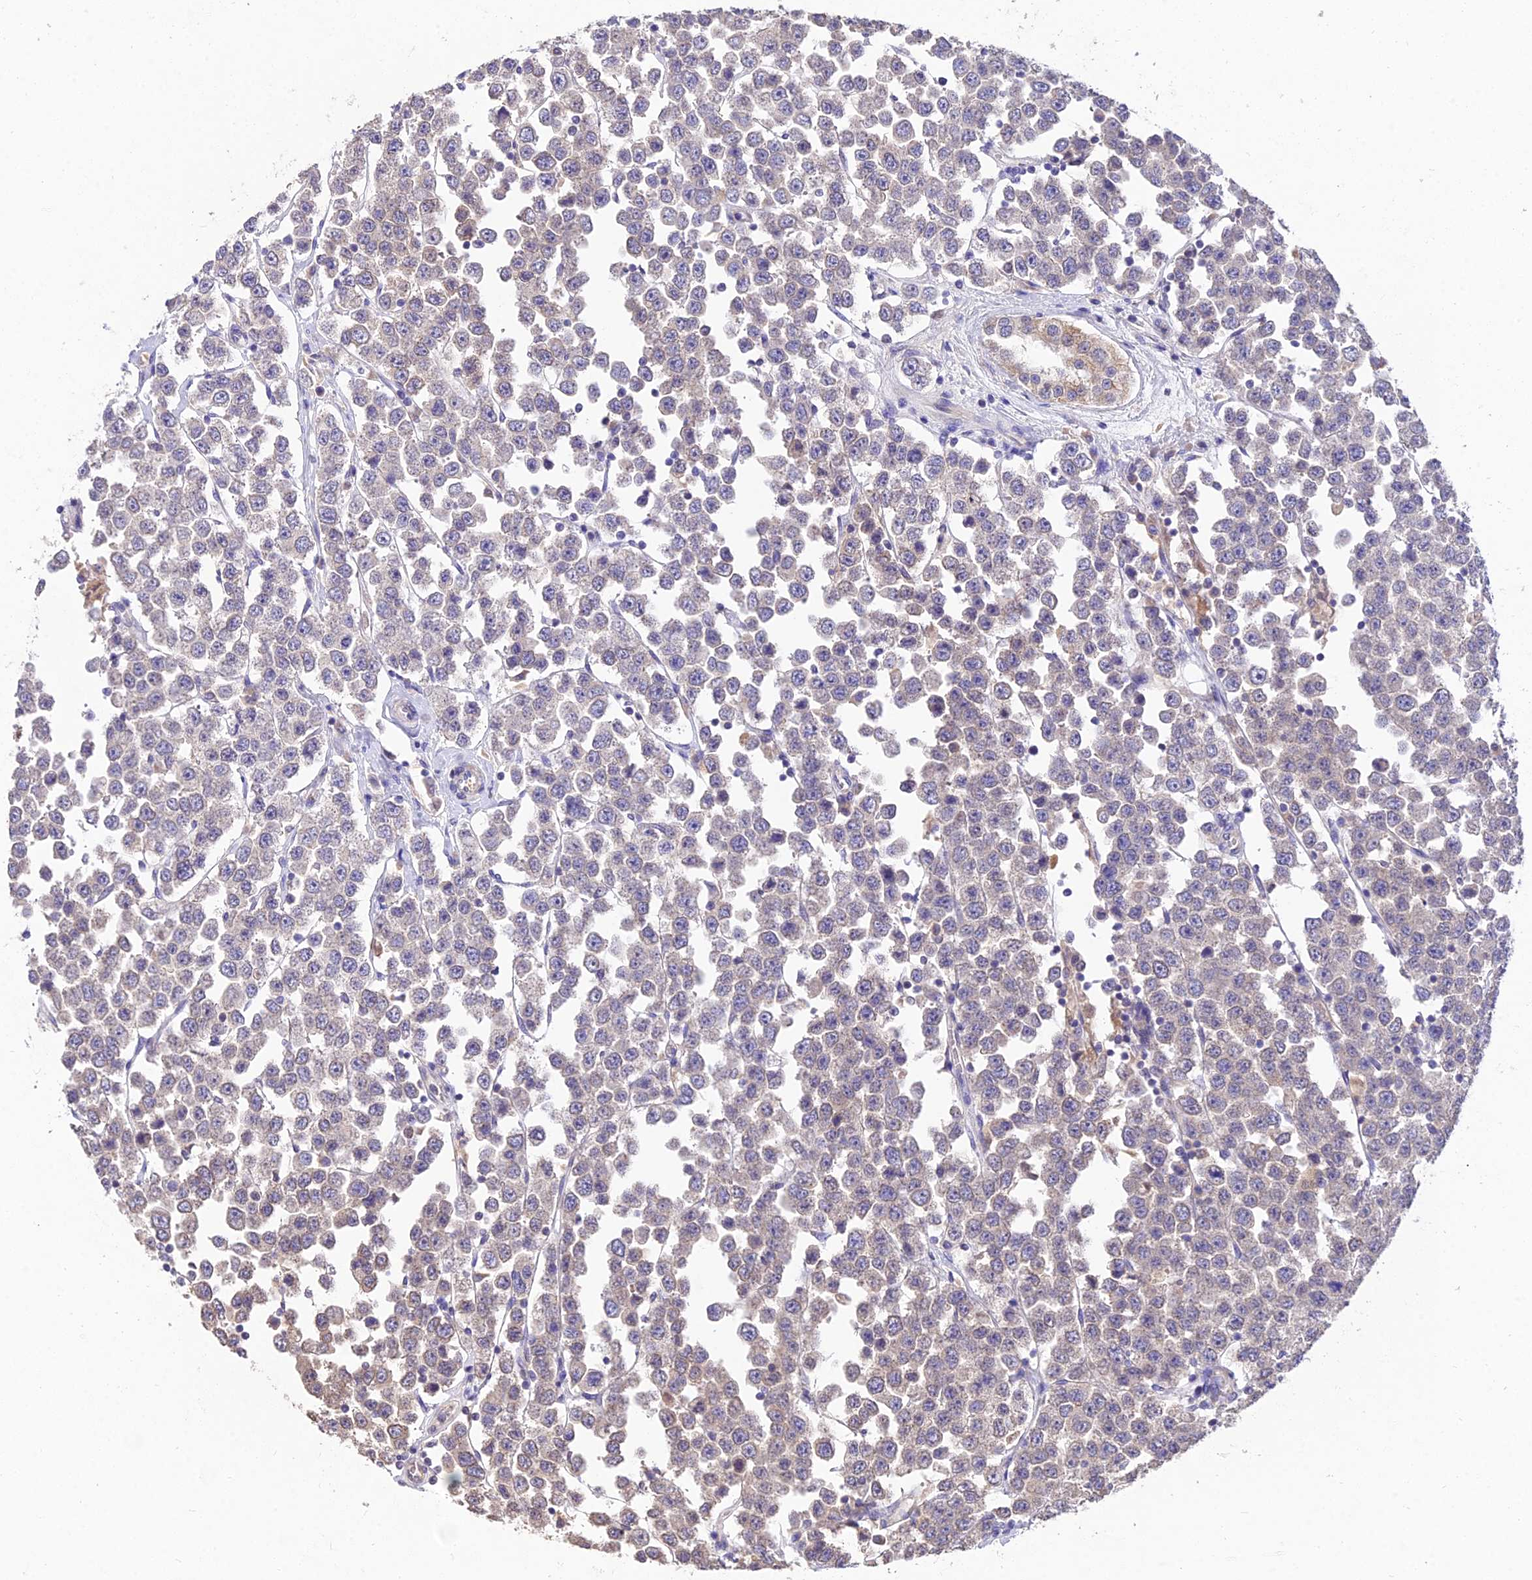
{"staining": {"intensity": "weak", "quantity": "<25%", "location": "cytoplasmic/membranous"}, "tissue": "testis cancer", "cell_type": "Tumor cells", "image_type": "cancer", "snomed": [{"axis": "morphology", "description": "Seminoma, NOS"}, {"axis": "topography", "description": "Testis"}], "caption": "Testis cancer (seminoma) was stained to show a protein in brown. There is no significant staining in tumor cells.", "gene": "PGK1", "patient": {"sex": "male", "age": 28}}